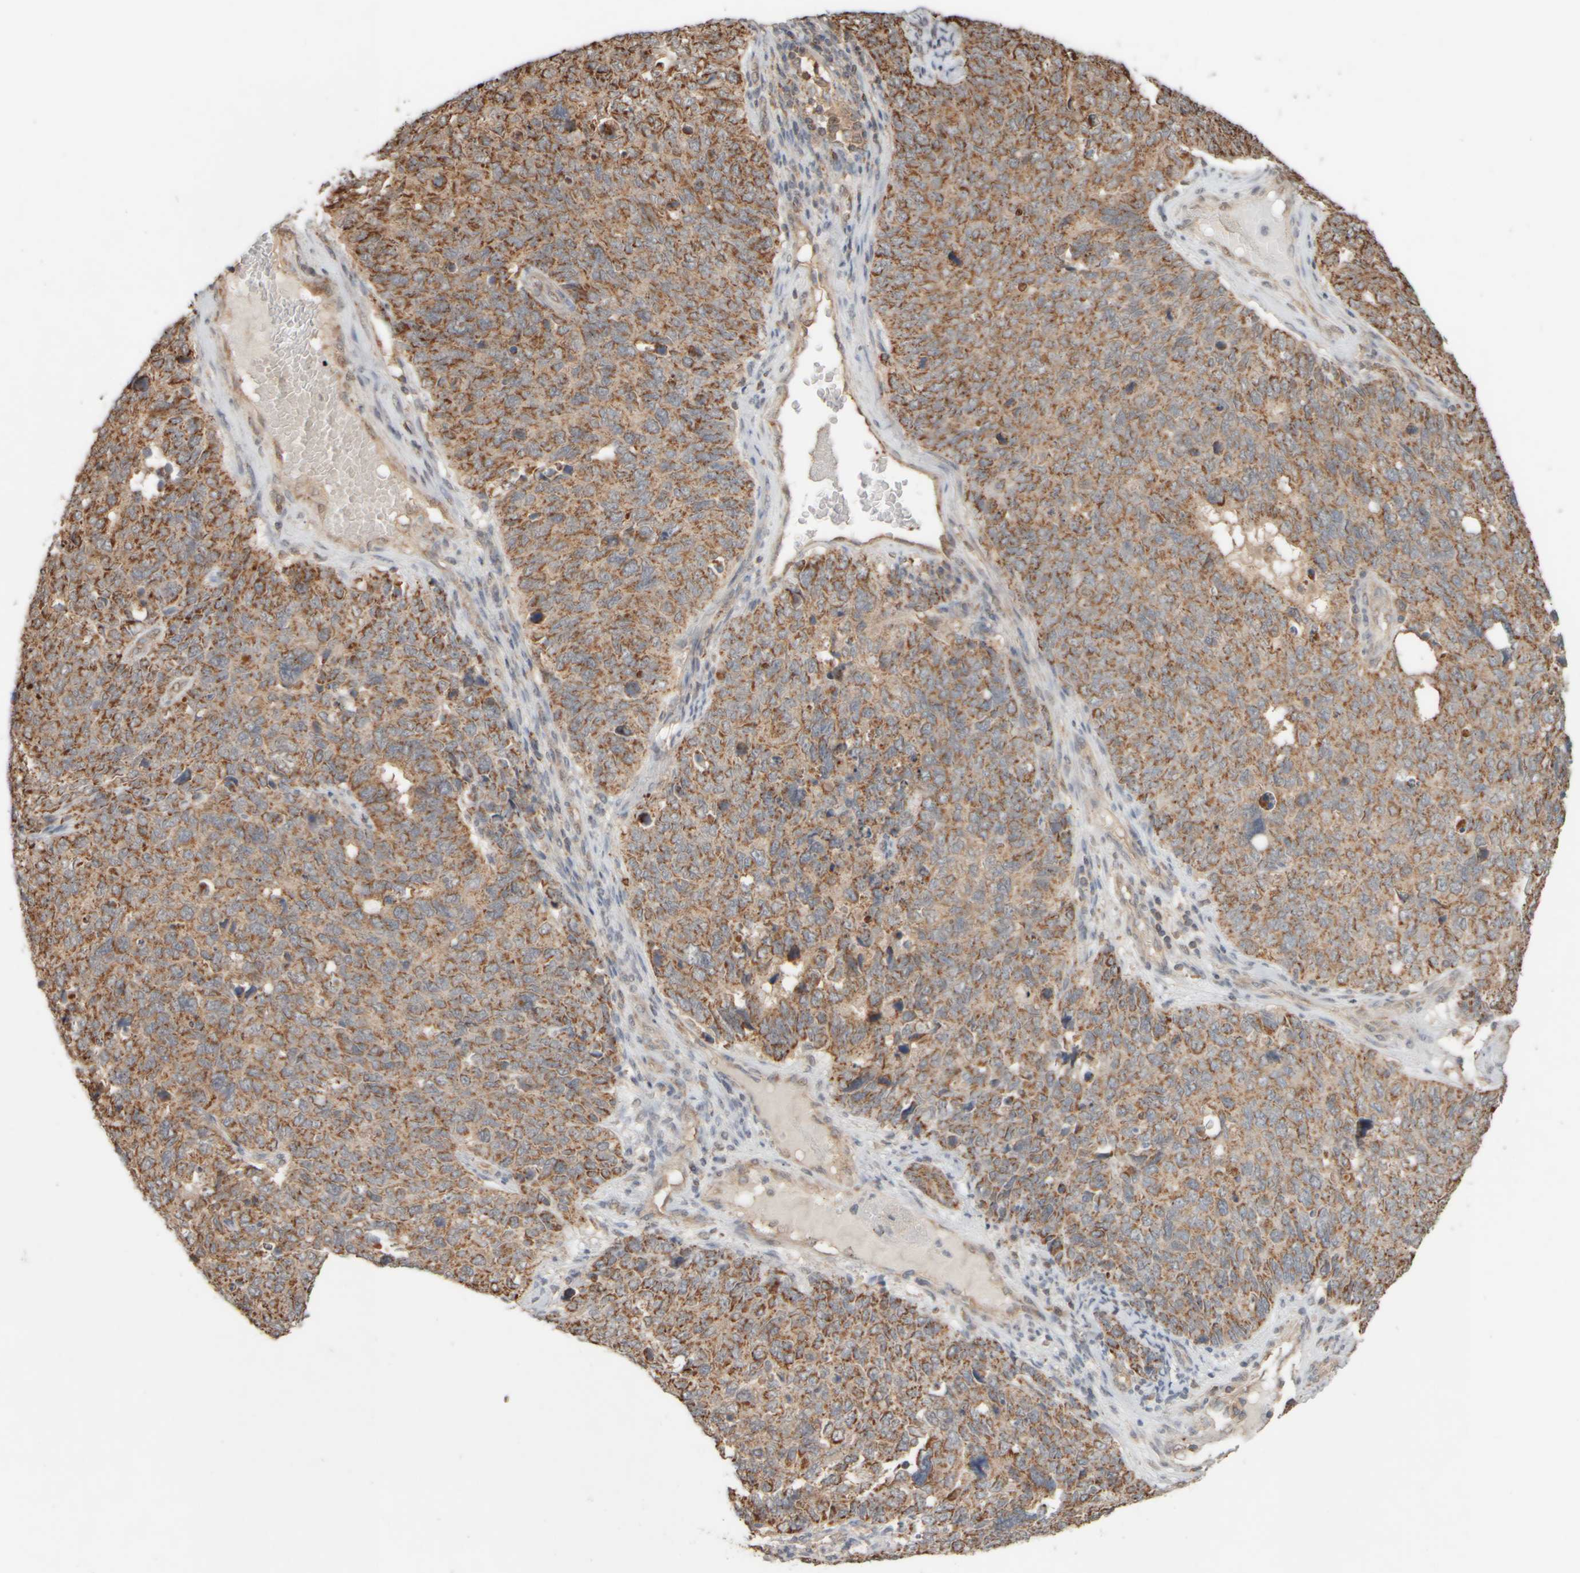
{"staining": {"intensity": "moderate", "quantity": ">75%", "location": "cytoplasmic/membranous"}, "tissue": "cervical cancer", "cell_type": "Tumor cells", "image_type": "cancer", "snomed": [{"axis": "morphology", "description": "Squamous cell carcinoma, NOS"}, {"axis": "topography", "description": "Cervix"}], "caption": "Cervical cancer (squamous cell carcinoma) tissue shows moderate cytoplasmic/membranous staining in approximately >75% of tumor cells, visualized by immunohistochemistry.", "gene": "EIF2B3", "patient": {"sex": "female", "age": 63}}